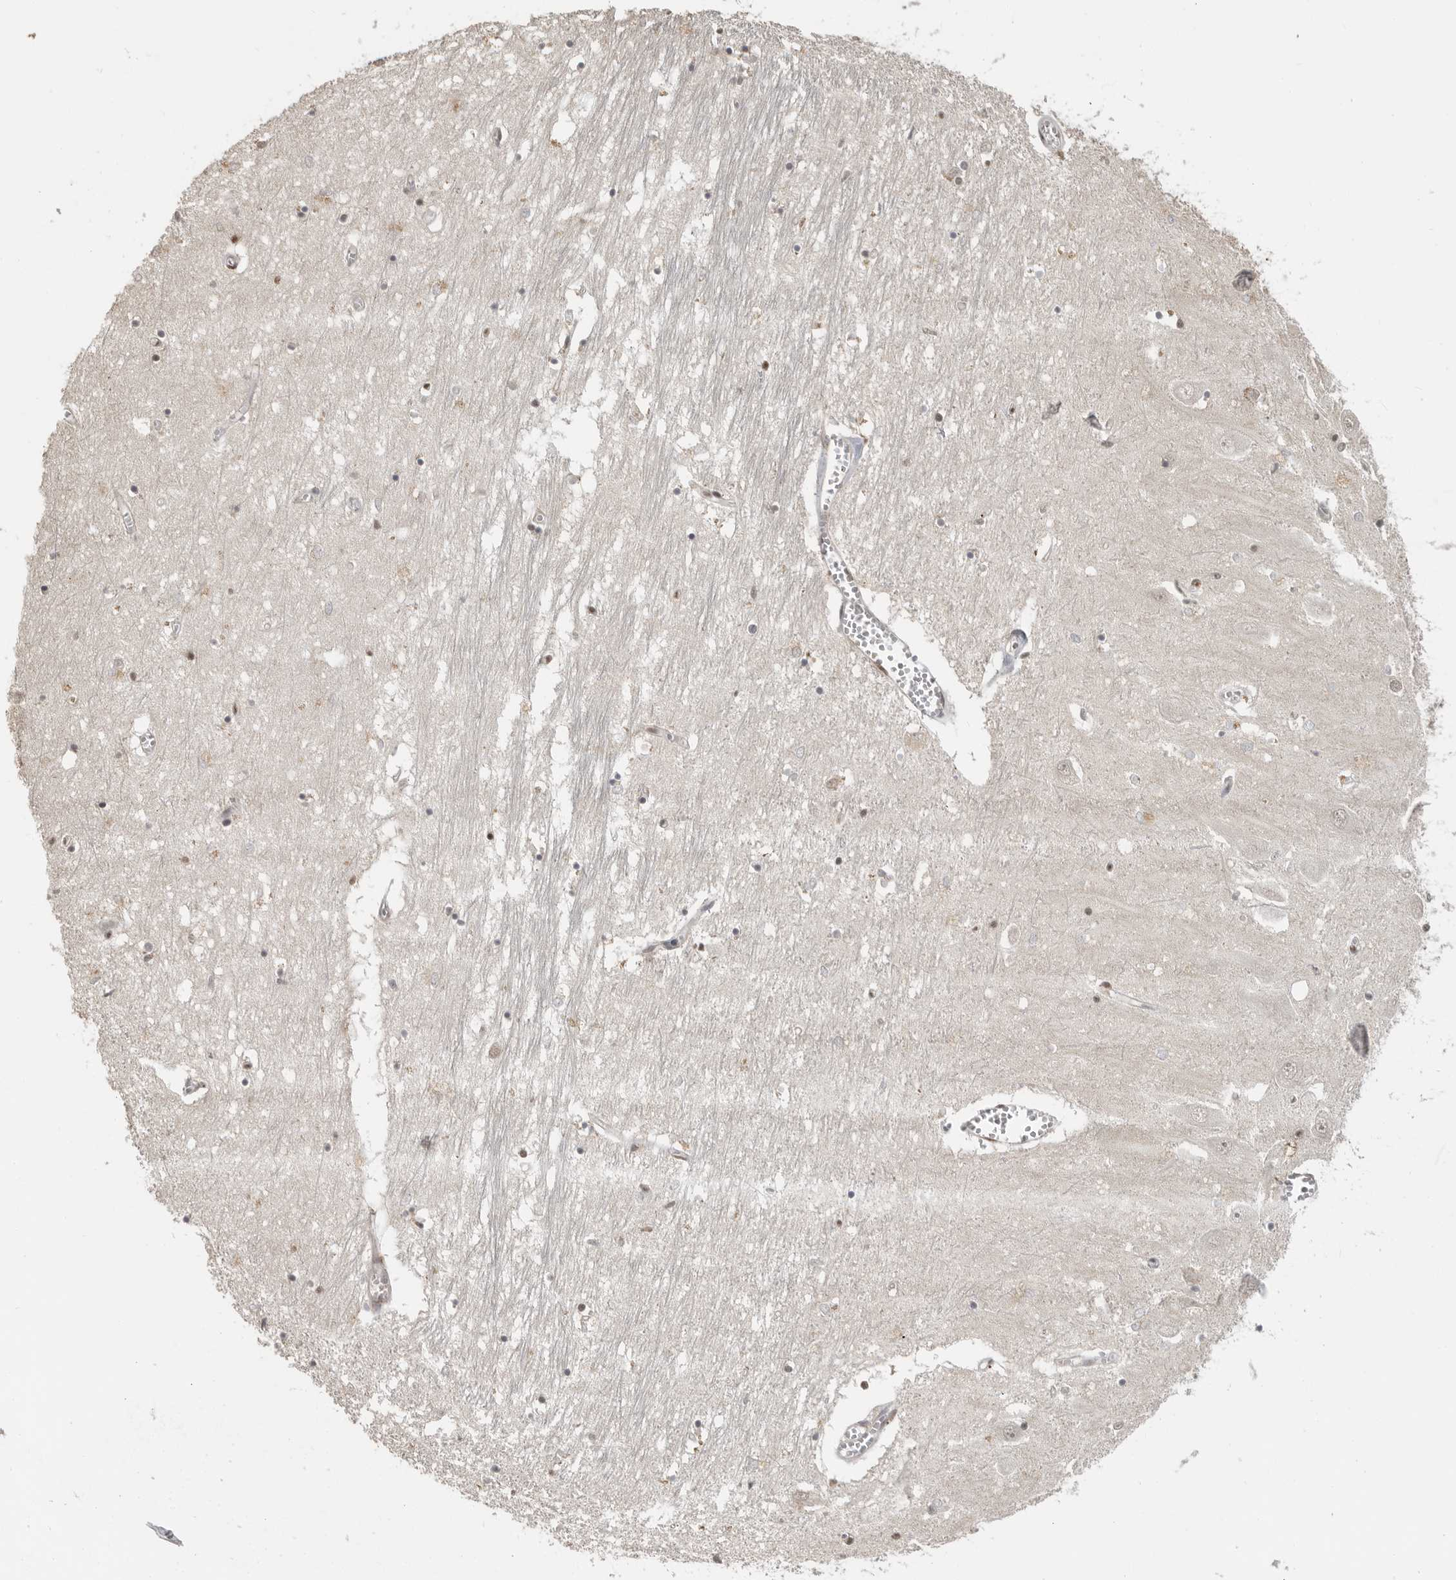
{"staining": {"intensity": "weak", "quantity": "<25%", "location": "nuclear"}, "tissue": "hippocampus", "cell_type": "Glial cells", "image_type": "normal", "snomed": [{"axis": "morphology", "description": "Normal tissue, NOS"}, {"axis": "topography", "description": "Hippocampus"}], "caption": "Immunohistochemical staining of benign hippocampus reveals no significant expression in glial cells. (Stains: DAB (3,3'-diaminobenzidine) immunohistochemistry with hematoxylin counter stain, Microscopy: brightfield microscopy at high magnification).", "gene": "CLOCK", "patient": {"sex": "male", "age": 70}}